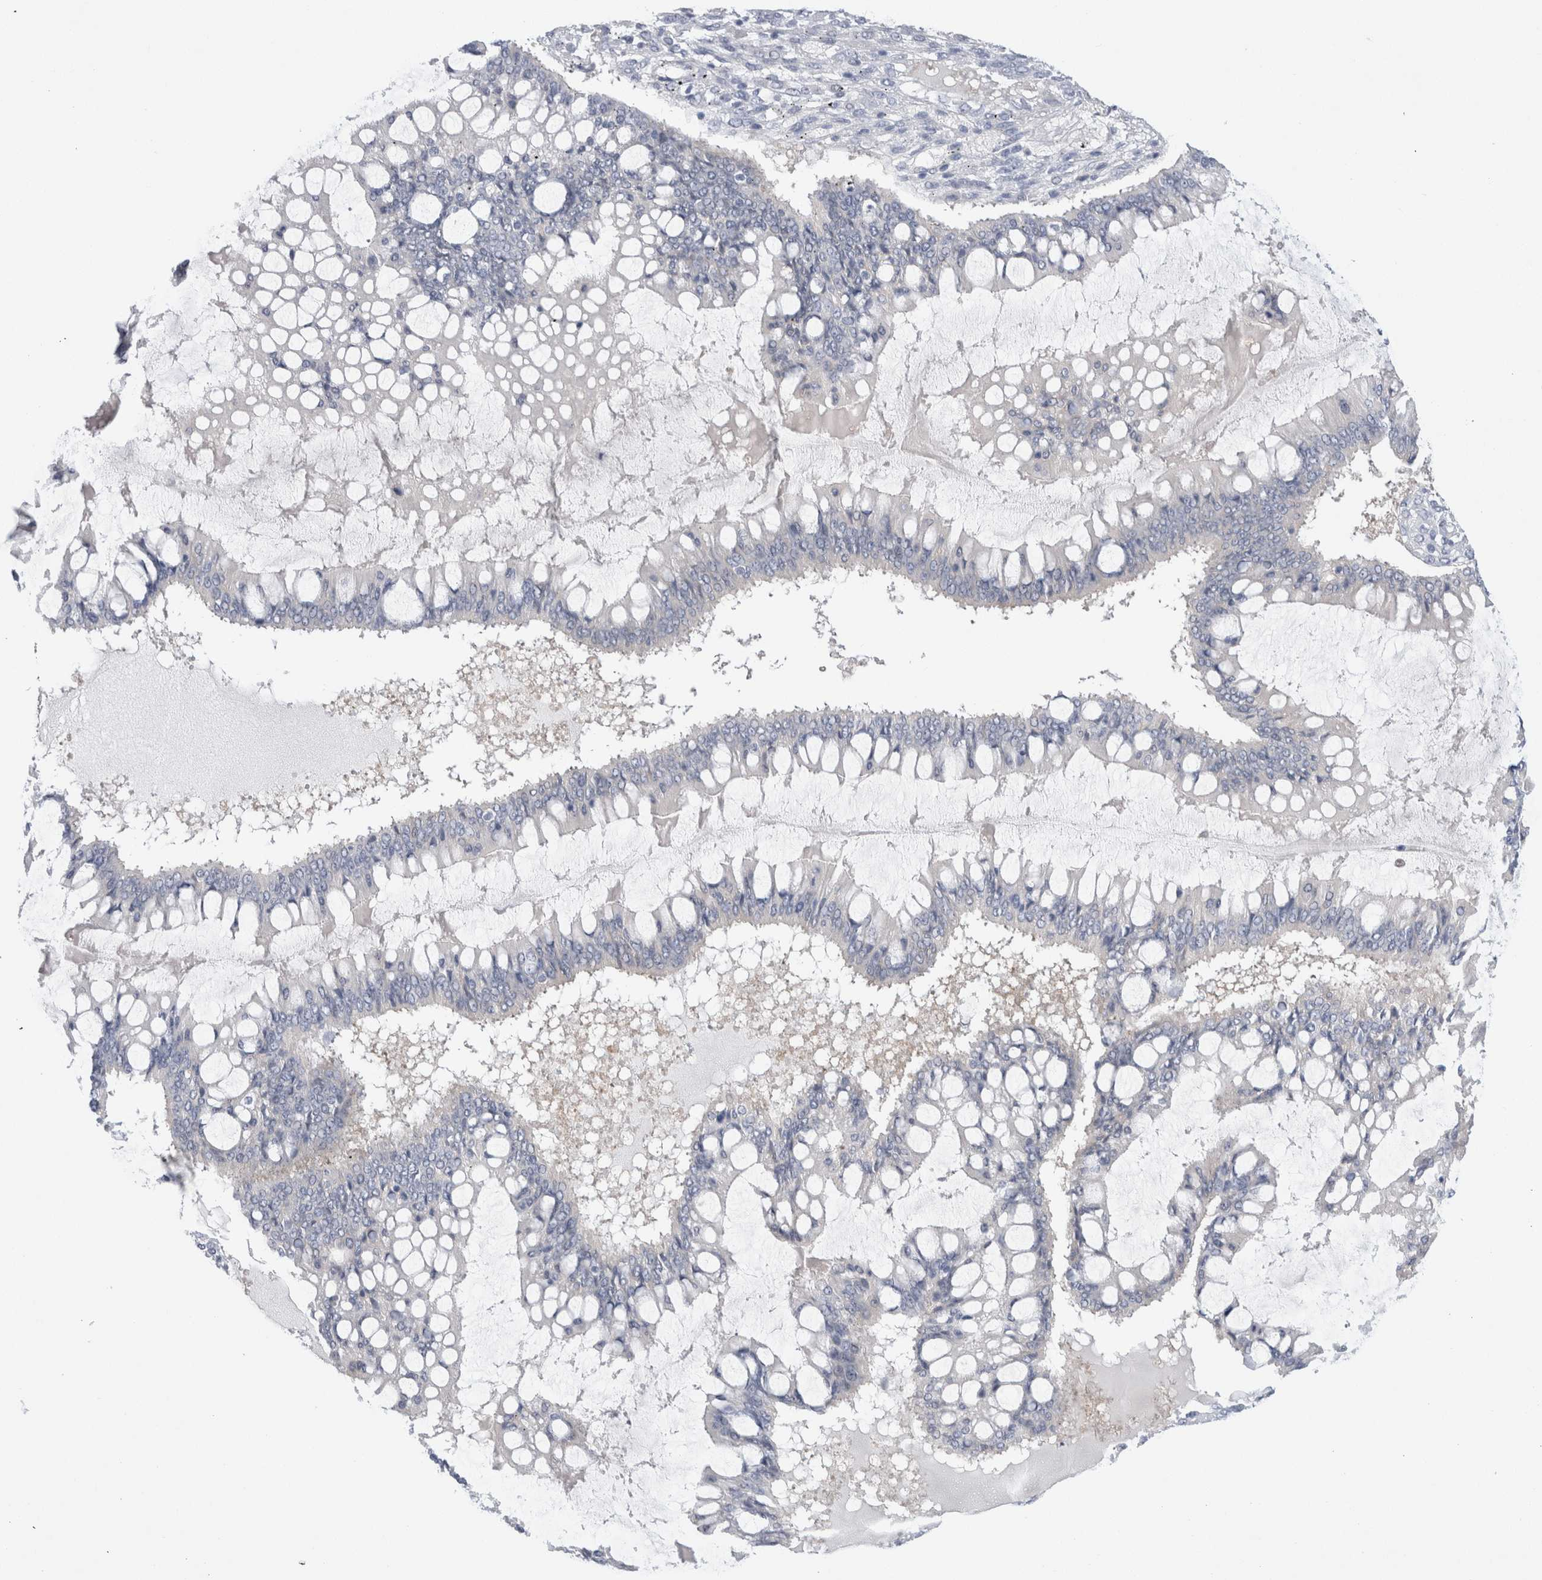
{"staining": {"intensity": "negative", "quantity": "none", "location": "none"}, "tissue": "ovarian cancer", "cell_type": "Tumor cells", "image_type": "cancer", "snomed": [{"axis": "morphology", "description": "Cystadenocarcinoma, mucinous, NOS"}, {"axis": "topography", "description": "Ovary"}], "caption": "IHC photomicrograph of neoplastic tissue: human ovarian cancer stained with DAB exhibits no significant protein positivity in tumor cells. The staining is performed using DAB (3,3'-diaminobenzidine) brown chromogen with nuclei counter-stained in using hematoxylin.", "gene": "WIPF2", "patient": {"sex": "female", "age": 73}}